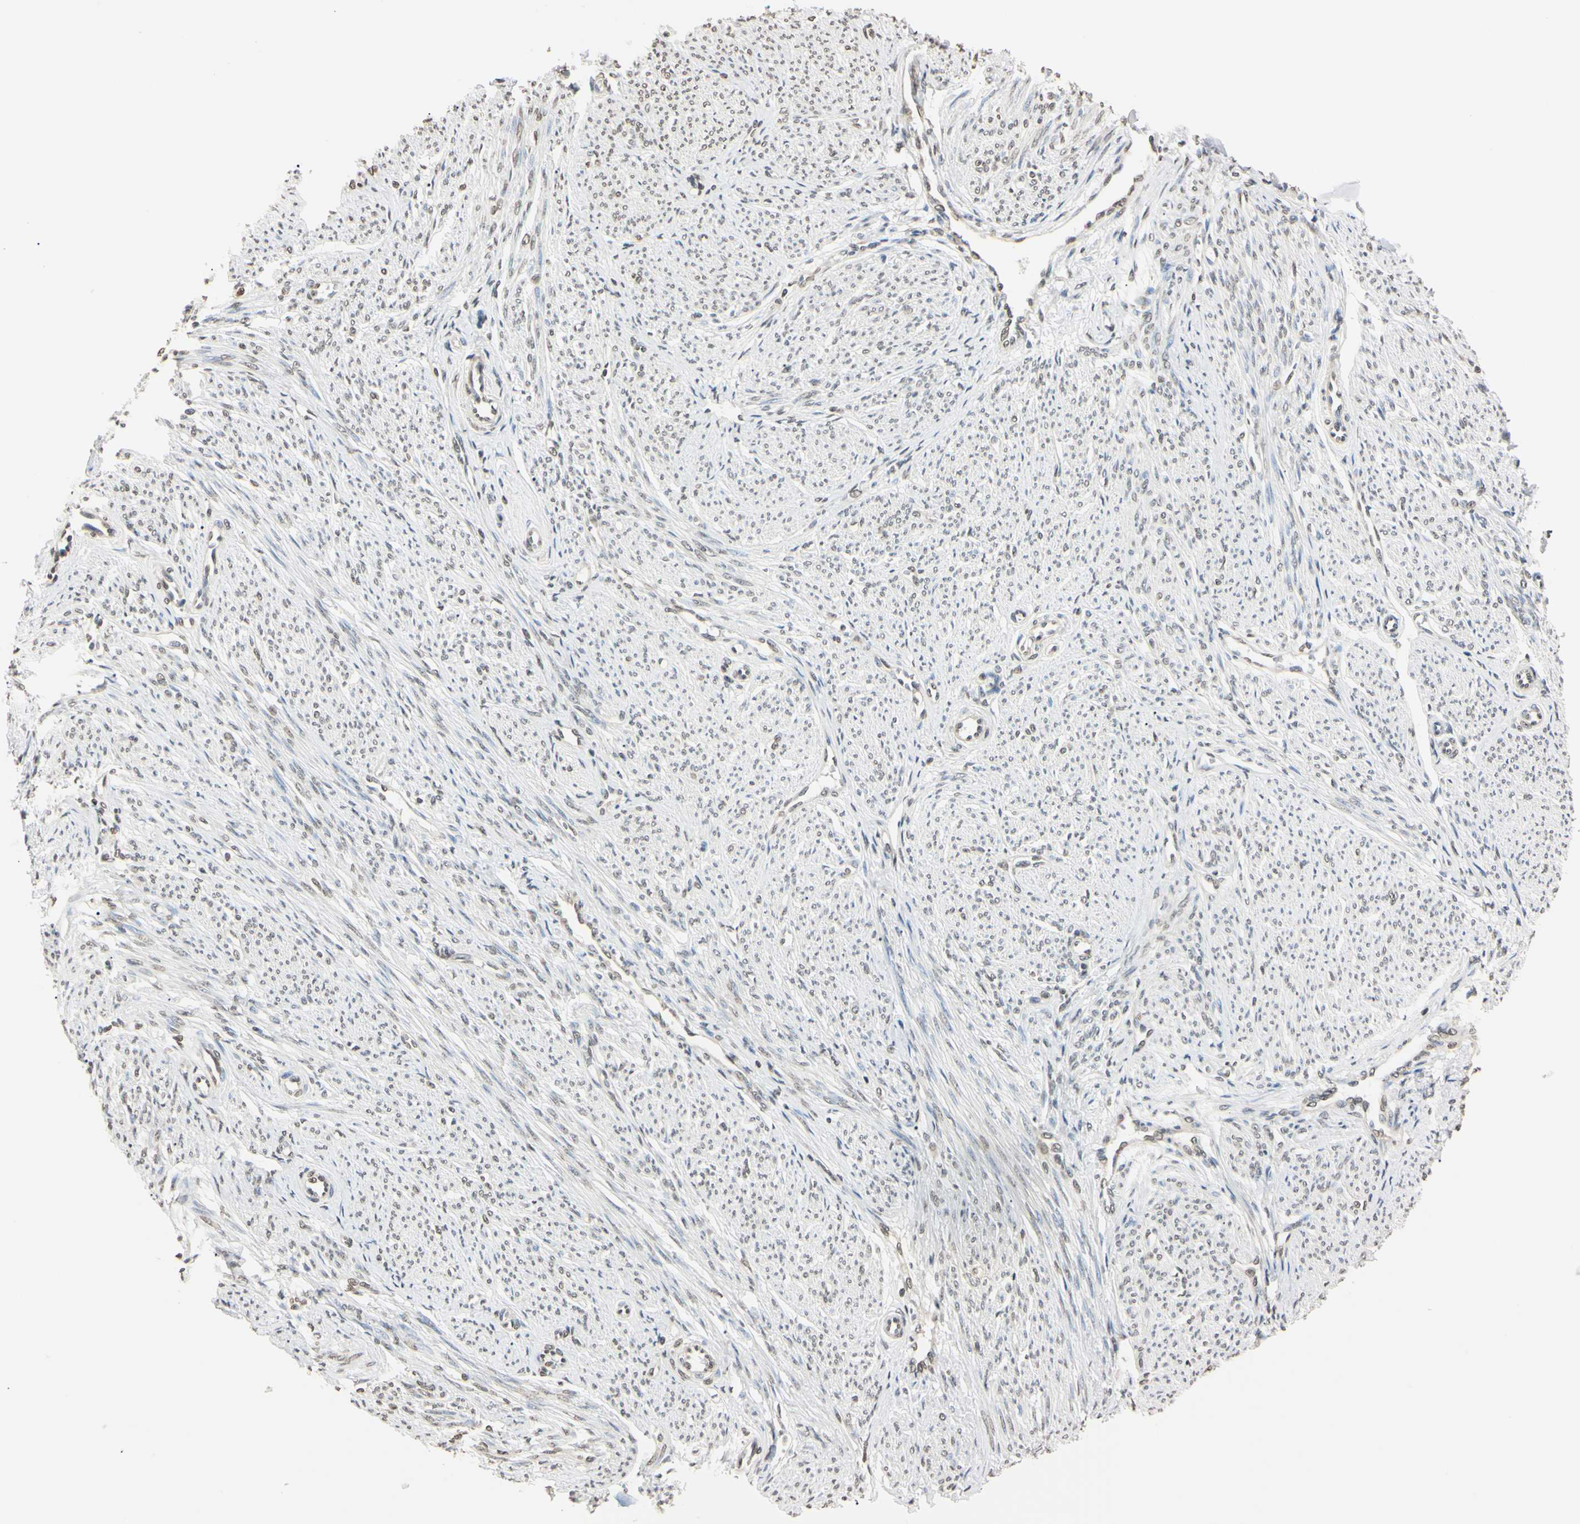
{"staining": {"intensity": "weak", "quantity": "<25%", "location": "nuclear"}, "tissue": "smooth muscle", "cell_type": "Smooth muscle cells", "image_type": "normal", "snomed": [{"axis": "morphology", "description": "Normal tissue, NOS"}, {"axis": "topography", "description": "Smooth muscle"}], "caption": "Immunohistochemistry image of unremarkable human smooth muscle stained for a protein (brown), which reveals no positivity in smooth muscle cells. The staining is performed using DAB (3,3'-diaminobenzidine) brown chromogen with nuclei counter-stained in using hematoxylin.", "gene": "CDC45", "patient": {"sex": "female", "age": 65}}